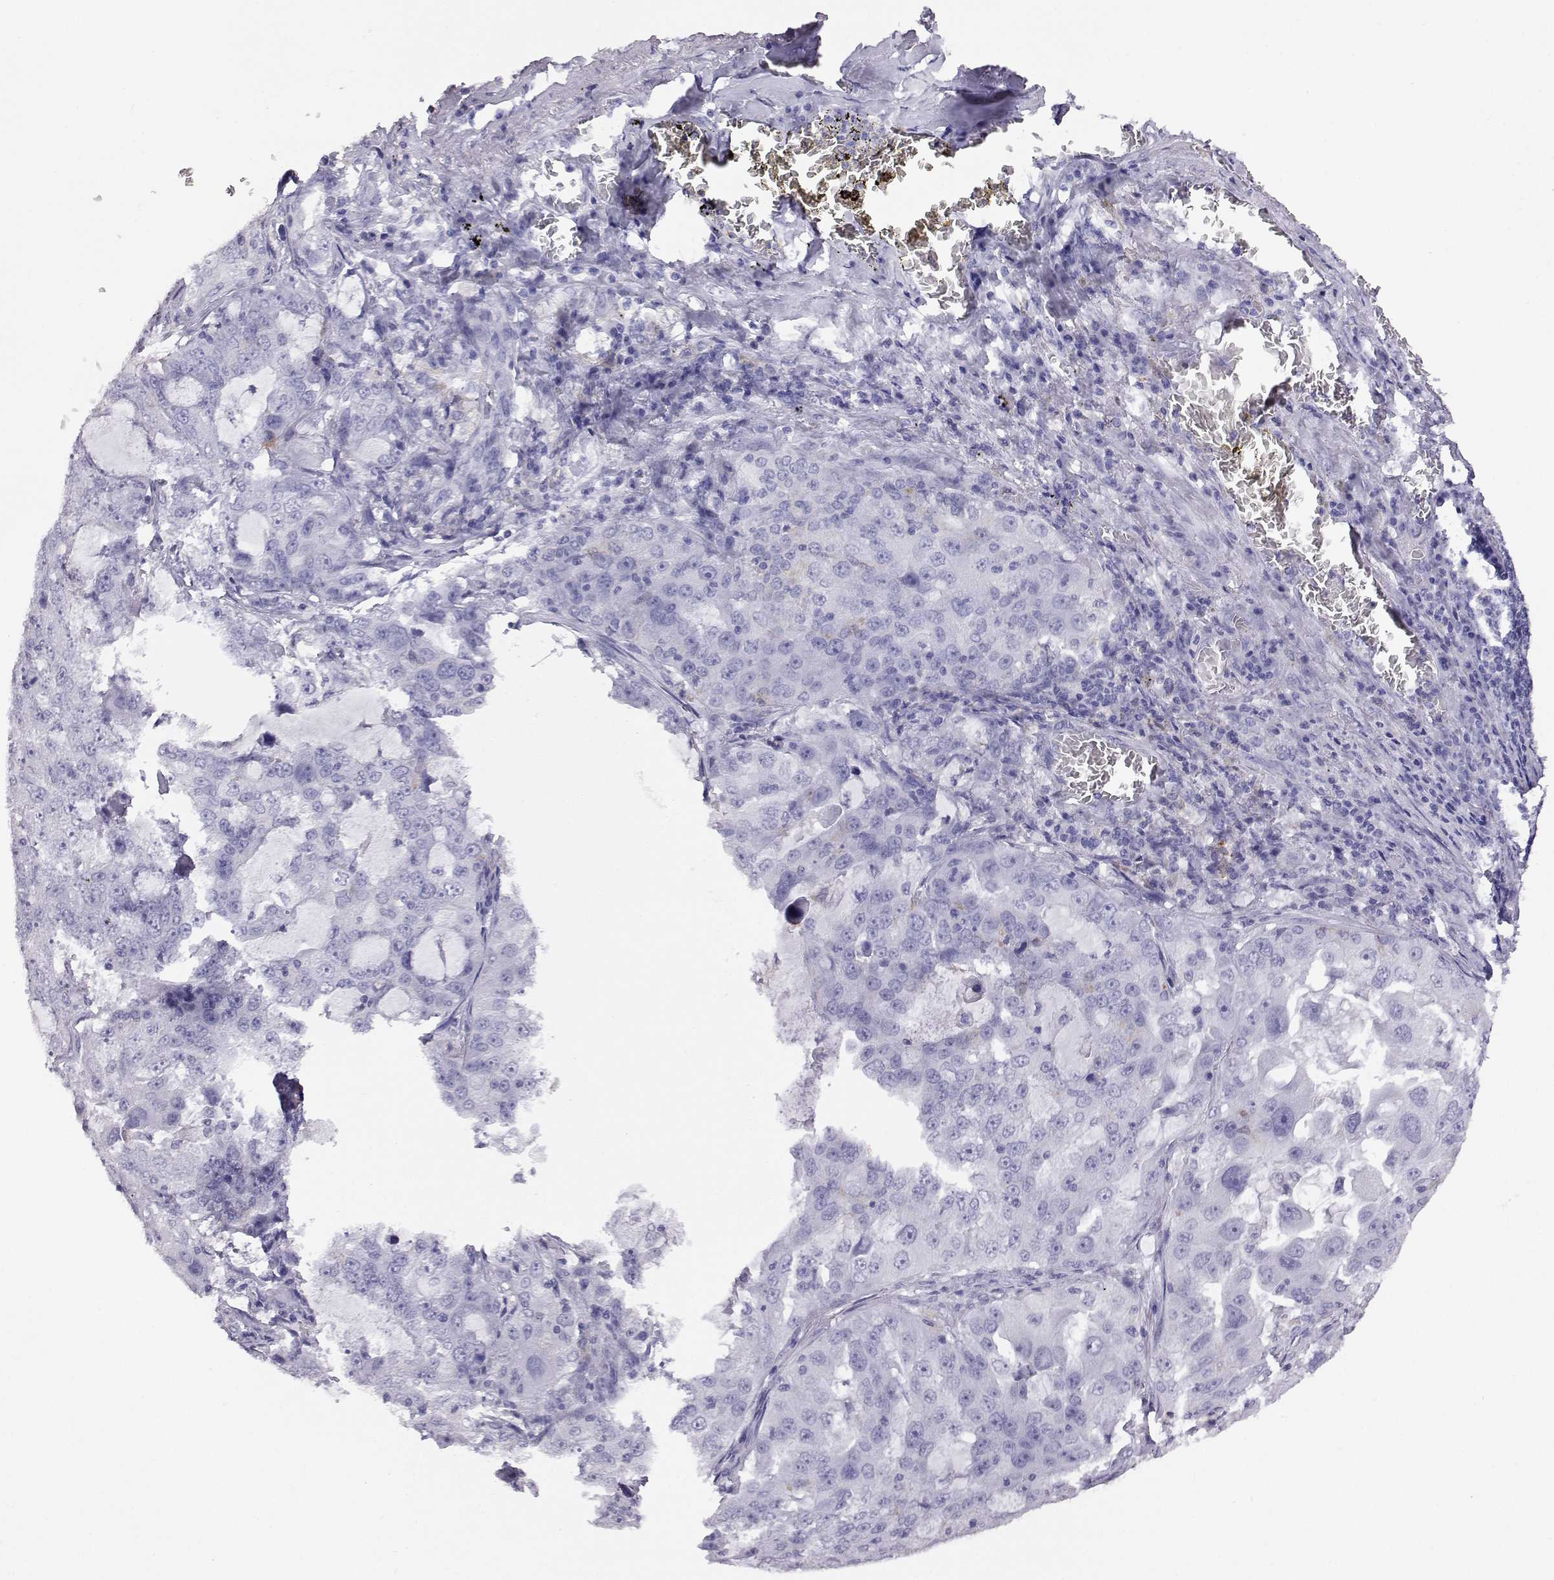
{"staining": {"intensity": "negative", "quantity": "none", "location": "none"}, "tissue": "lung cancer", "cell_type": "Tumor cells", "image_type": "cancer", "snomed": [{"axis": "morphology", "description": "Adenocarcinoma, NOS"}, {"axis": "topography", "description": "Lung"}], "caption": "Immunohistochemistry (IHC) histopathology image of adenocarcinoma (lung) stained for a protein (brown), which exhibits no expression in tumor cells. The staining is performed using DAB brown chromogen with nuclei counter-stained in using hematoxylin.", "gene": "AKR1B1", "patient": {"sex": "female", "age": 61}}